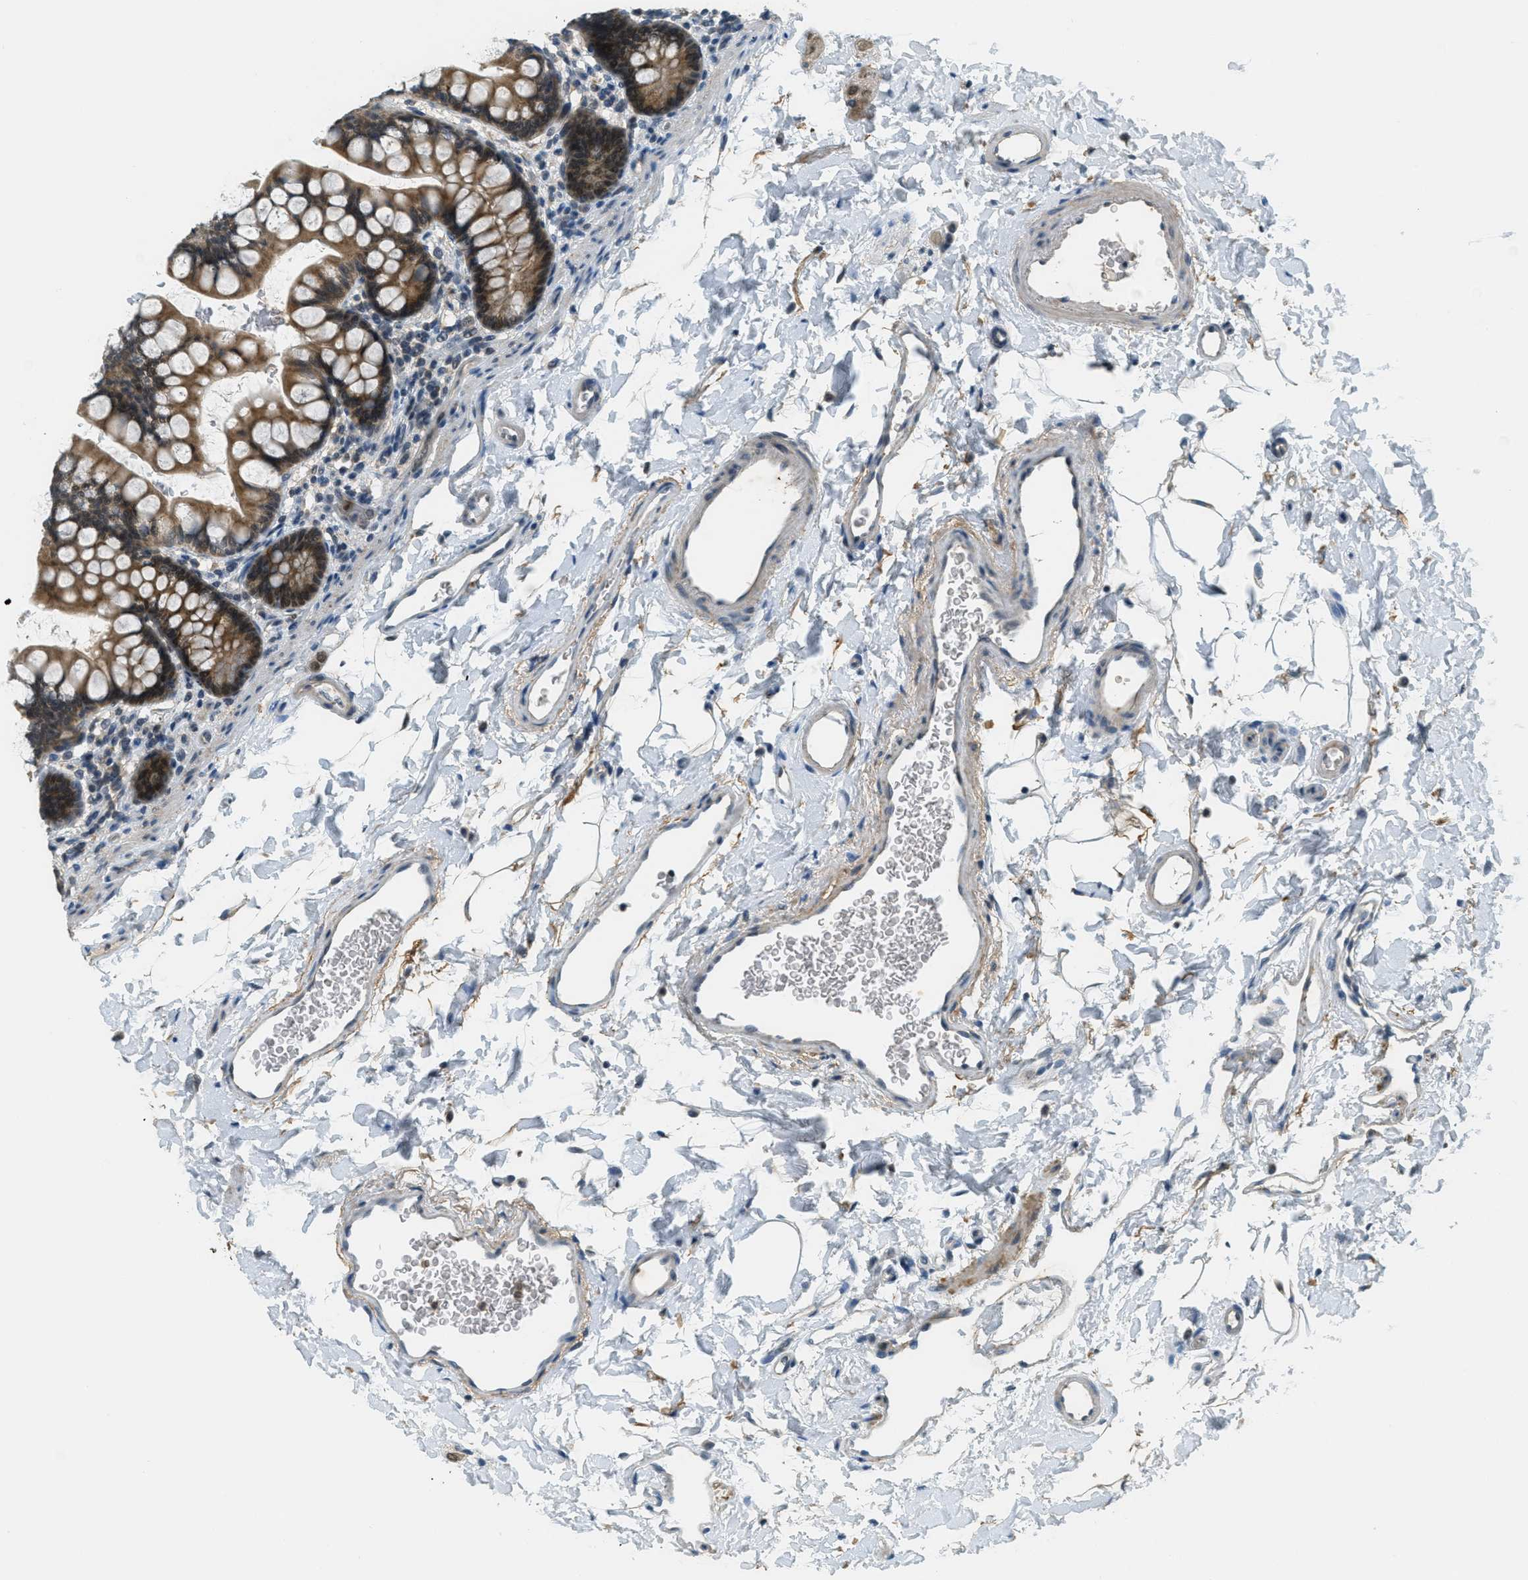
{"staining": {"intensity": "moderate", "quantity": ">75%", "location": "cytoplasmic/membranous,nuclear"}, "tissue": "small intestine", "cell_type": "Glandular cells", "image_type": "normal", "snomed": [{"axis": "morphology", "description": "Normal tissue, NOS"}, {"axis": "topography", "description": "Small intestine"}], "caption": "Immunohistochemical staining of unremarkable small intestine demonstrates >75% levels of moderate cytoplasmic/membranous,nuclear protein positivity in approximately >75% of glandular cells. The protein is stained brown, and the nuclei are stained in blue (DAB (3,3'-diaminobenzidine) IHC with brightfield microscopy, high magnification).", "gene": "TCF20", "patient": {"sex": "female", "age": 58}}